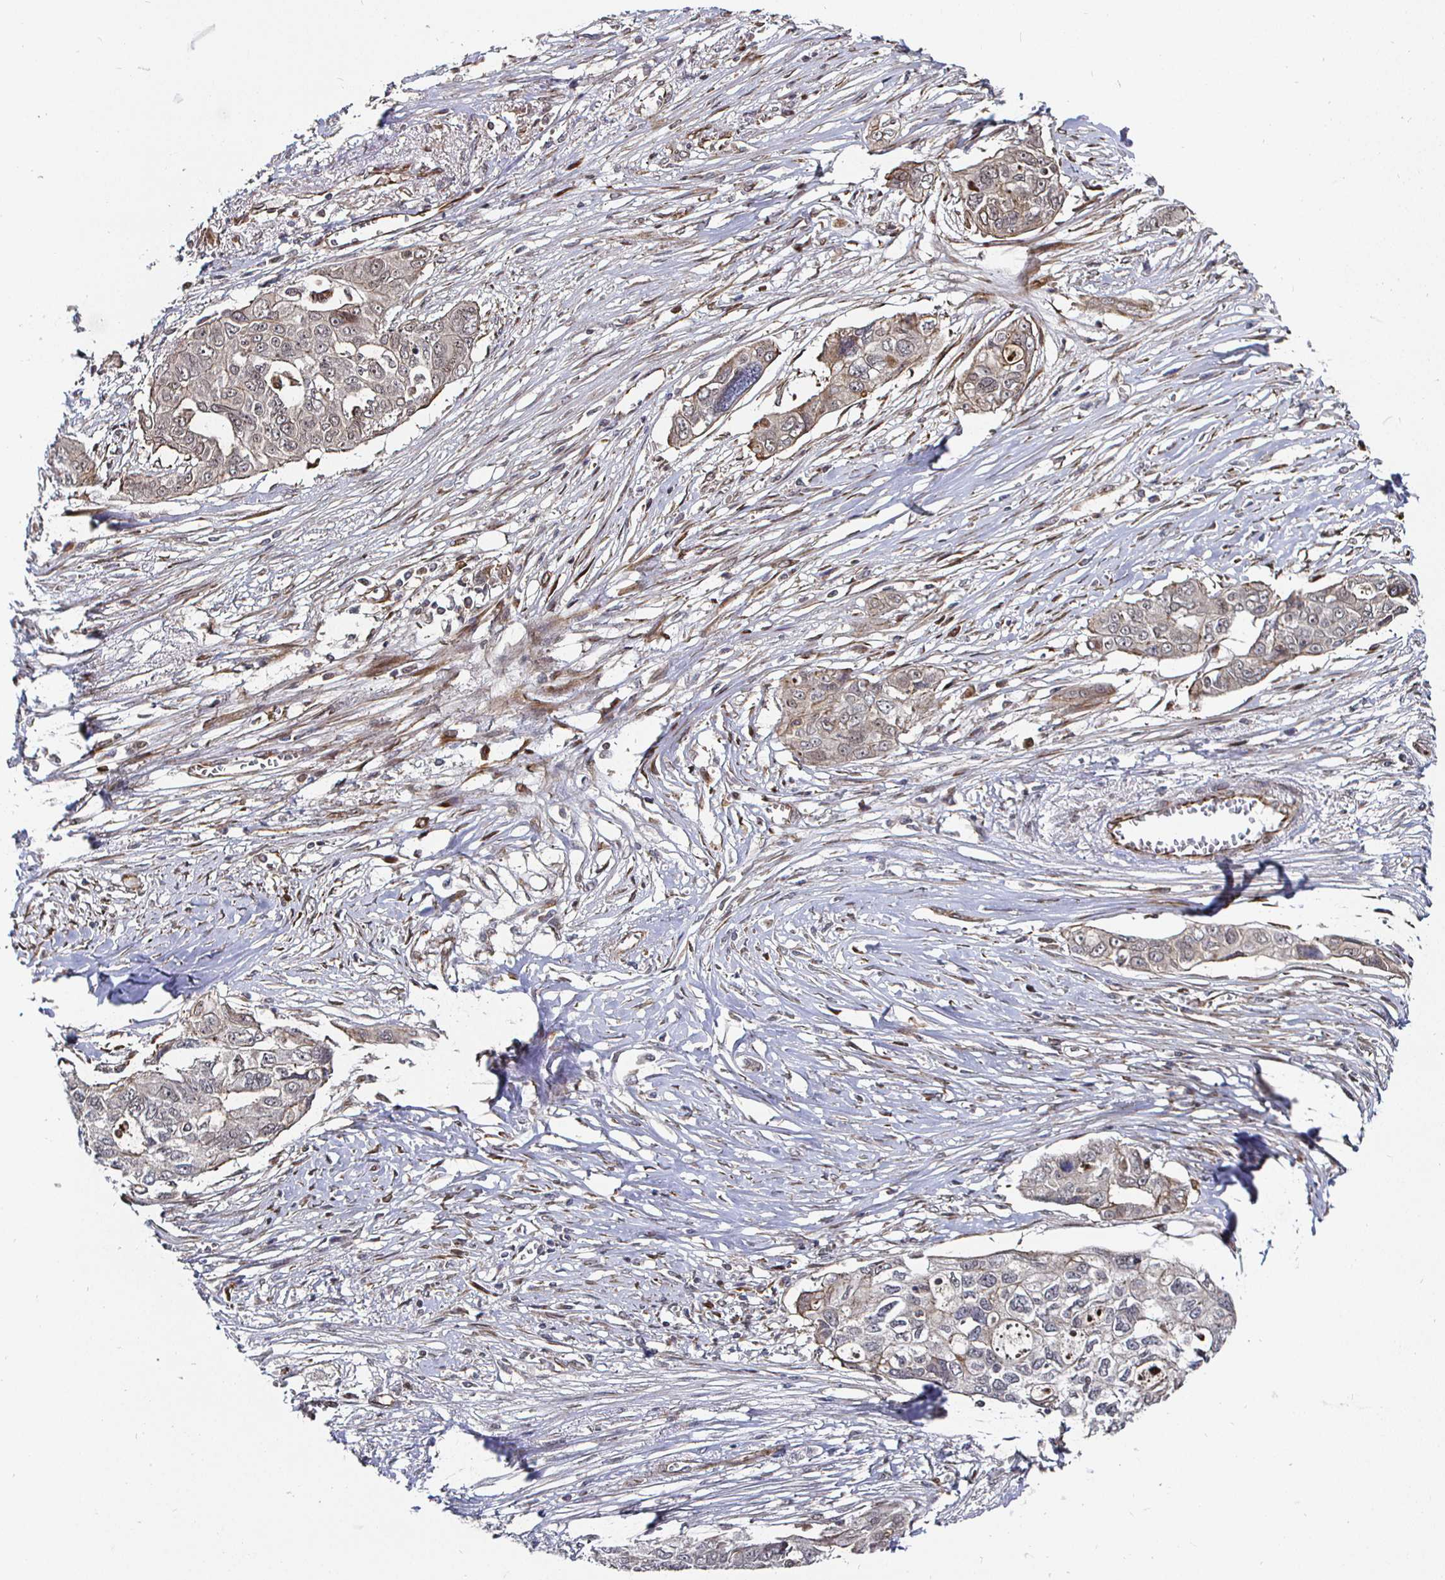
{"staining": {"intensity": "weak", "quantity": "25%-75%", "location": "cytoplasmic/membranous"}, "tissue": "ovarian cancer", "cell_type": "Tumor cells", "image_type": "cancer", "snomed": [{"axis": "morphology", "description": "Carcinoma, endometroid"}, {"axis": "topography", "description": "Ovary"}], "caption": "Weak cytoplasmic/membranous staining for a protein is present in approximately 25%-75% of tumor cells of ovarian cancer (endometroid carcinoma) using IHC.", "gene": "TBKBP1", "patient": {"sex": "female", "age": 70}}